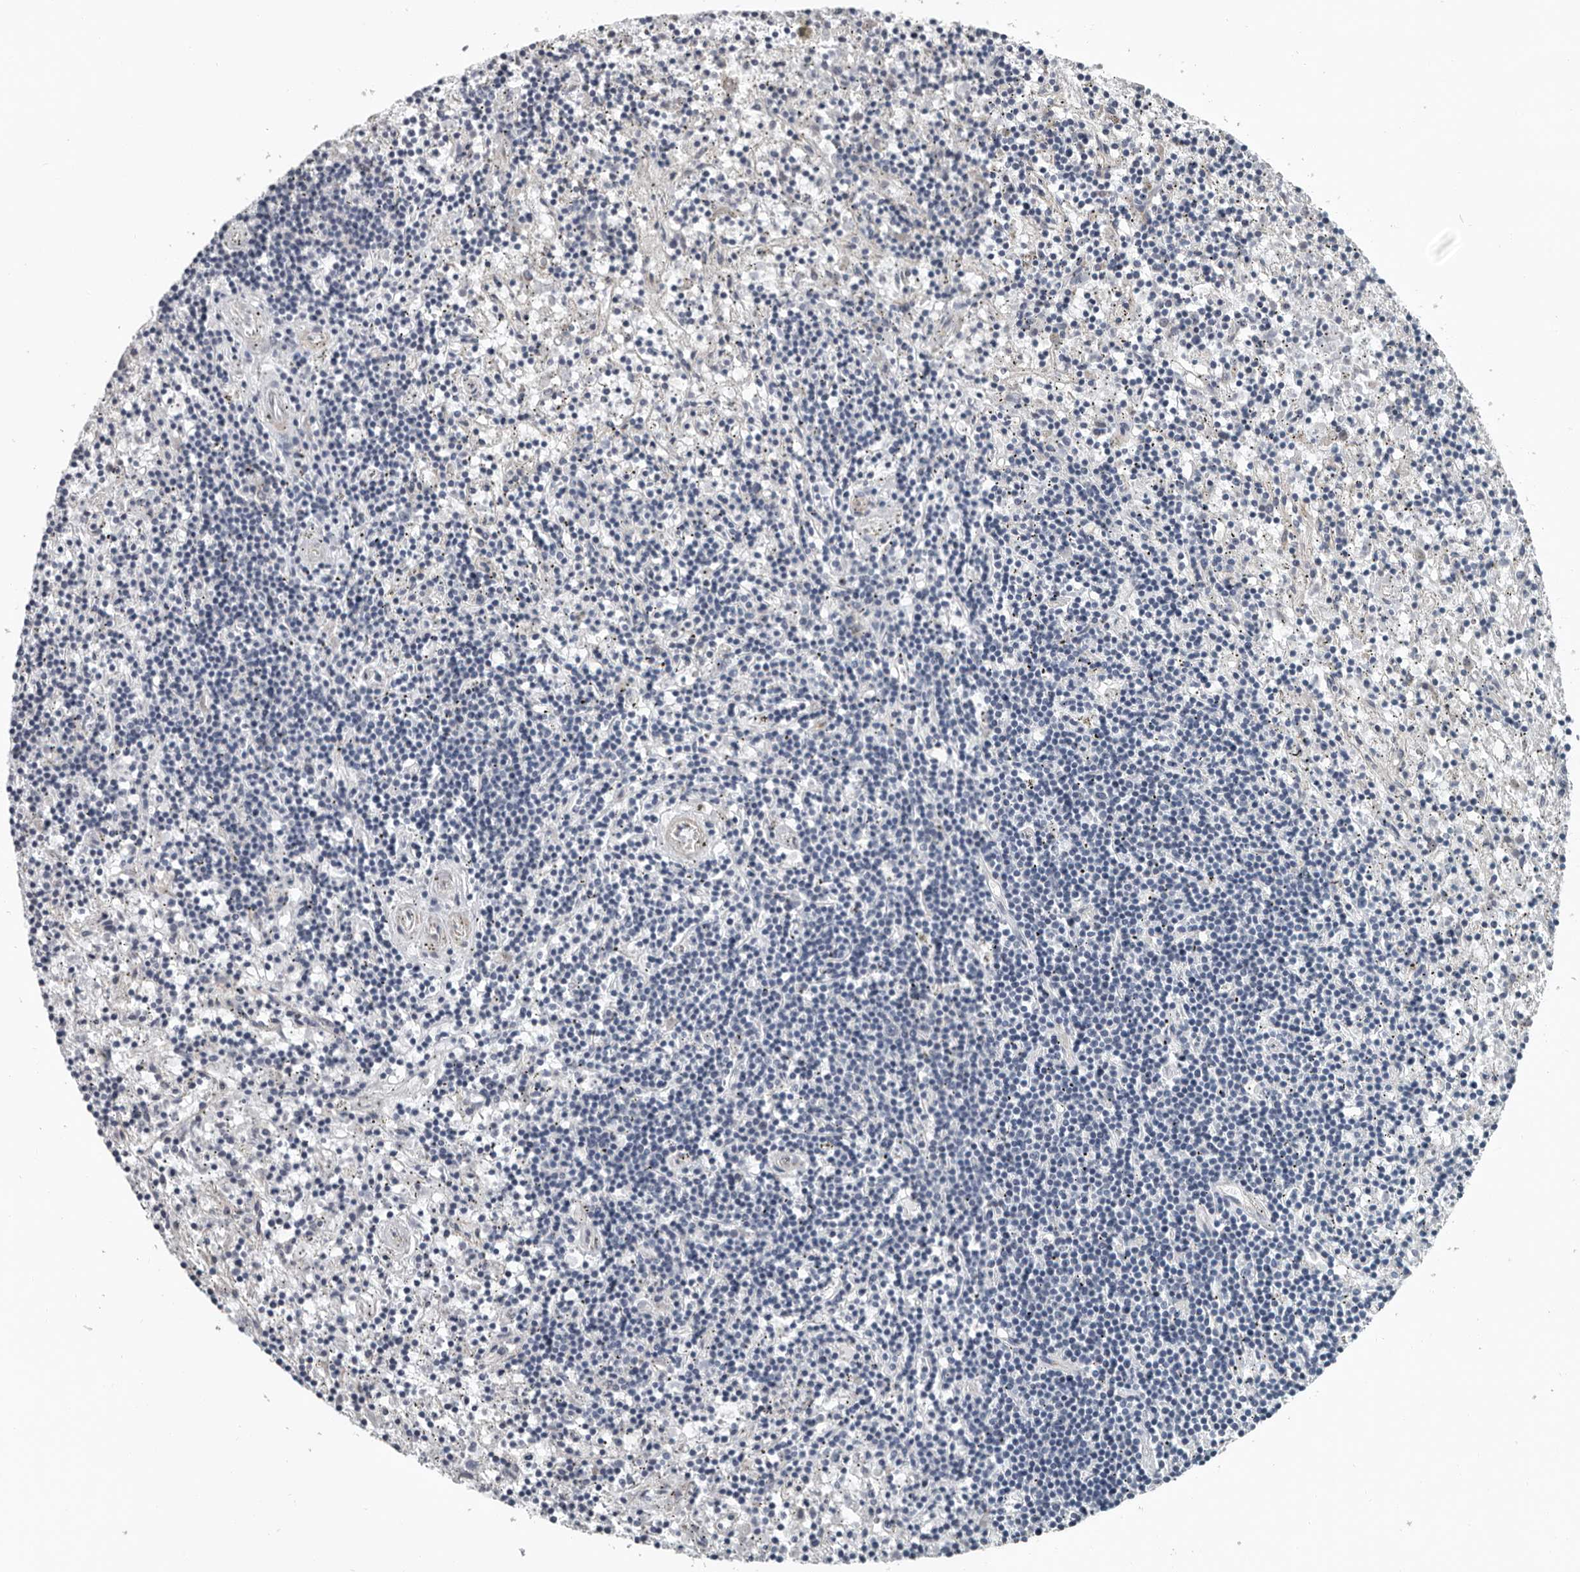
{"staining": {"intensity": "negative", "quantity": "none", "location": "none"}, "tissue": "lymphoma", "cell_type": "Tumor cells", "image_type": "cancer", "snomed": [{"axis": "morphology", "description": "Malignant lymphoma, non-Hodgkin's type, Low grade"}, {"axis": "topography", "description": "Spleen"}], "caption": "Immunohistochemistry of low-grade malignant lymphoma, non-Hodgkin's type displays no expression in tumor cells.", "gene": "DPY19L4", "patient": {"sex": "male", "age": 76}}